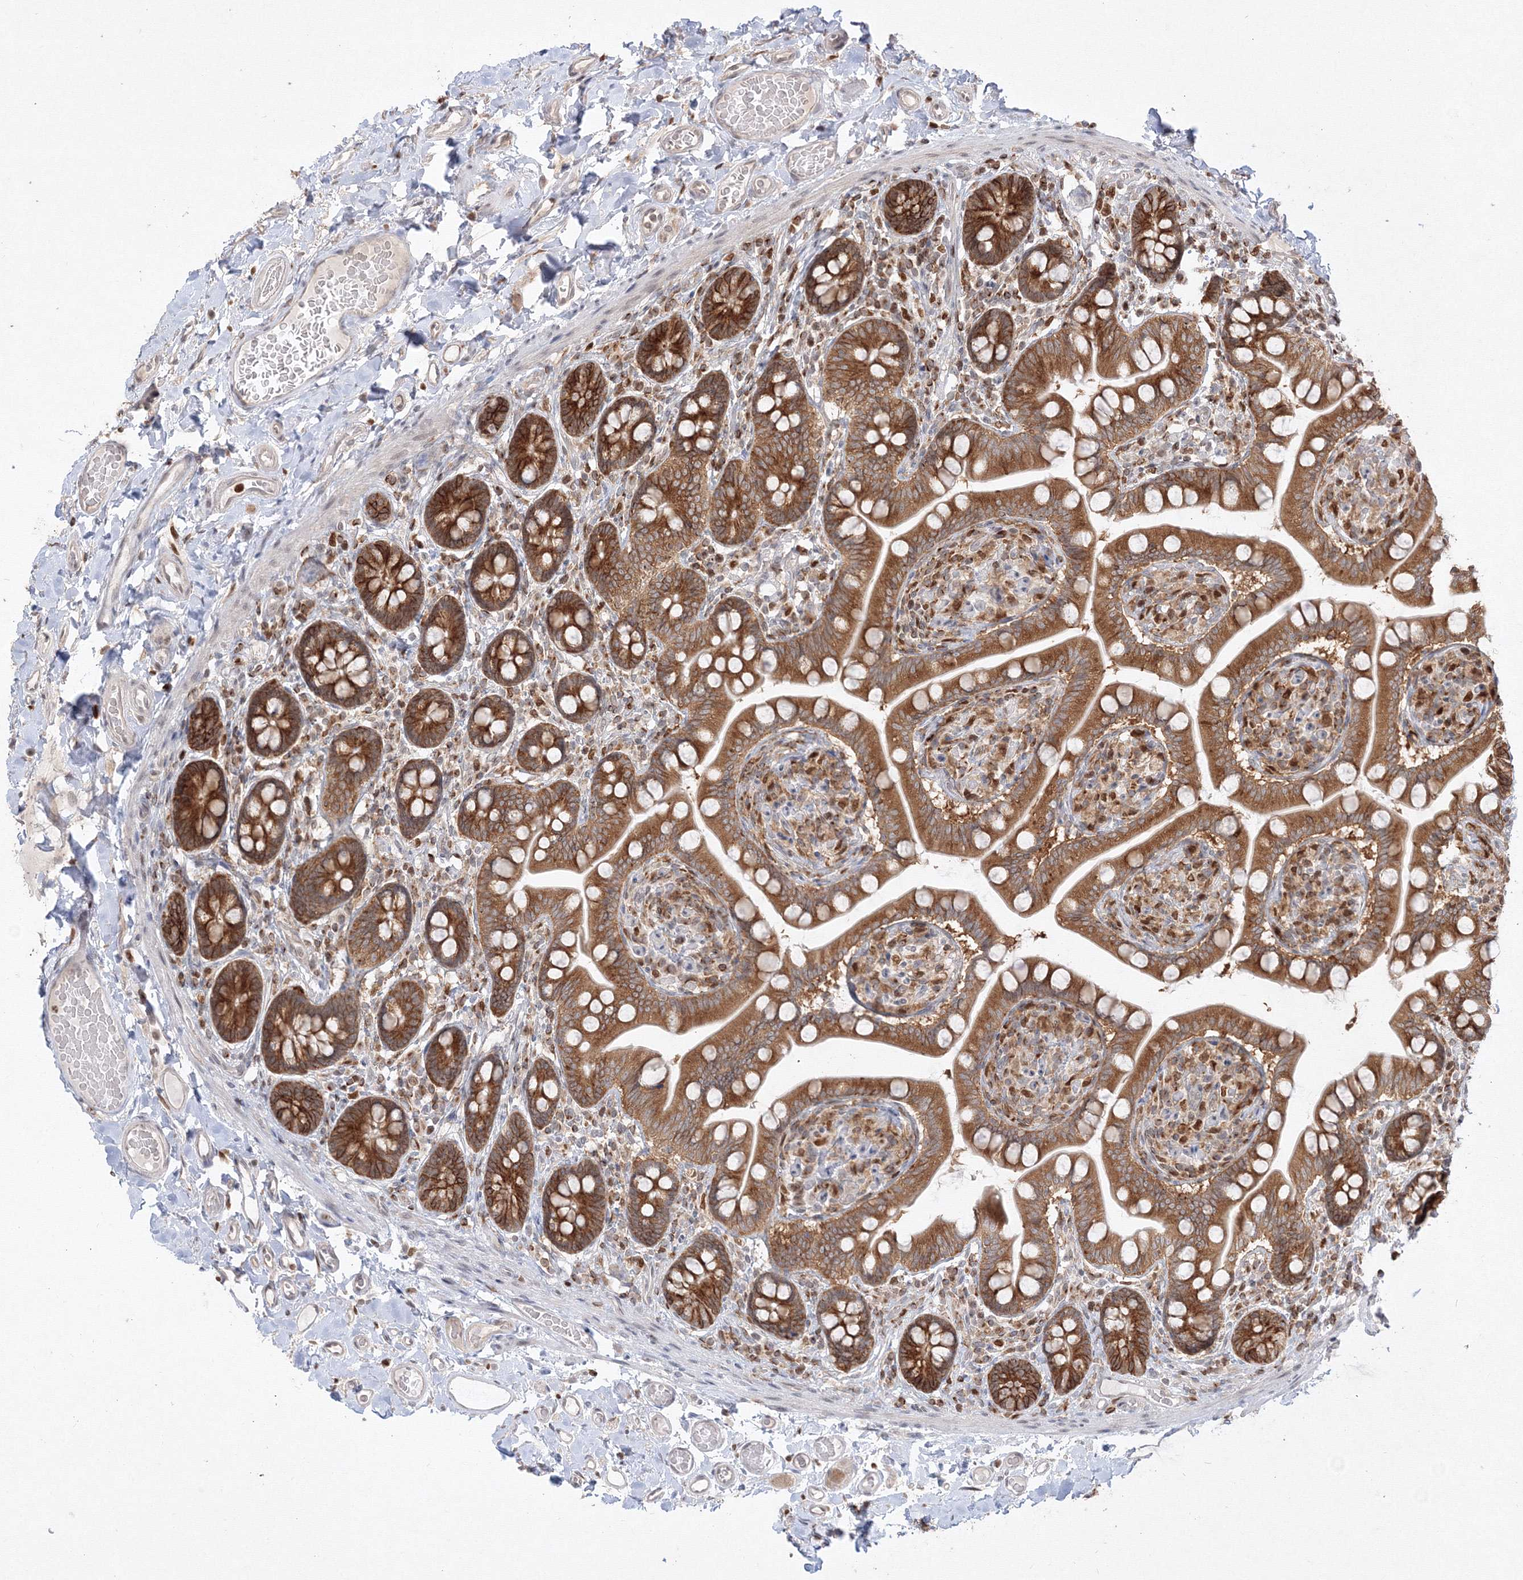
{"staining": {"intensity": "moderate", "quantity": ">75%", "location": "cytoplasmic/membranous"}, "tissue": "small intestine", "cell_type": "Glandular cells", "image_type": "normal", "snomed": [{"axis": "morphology", "description": "Normal tissue, NOS"}, {"axis": "topography", "description": "Small intestine"}], "caption": "Small intestine stained for a protein (brown) exhibits moderate cytoplasmic/membranous positive expression in approximately >75% of glandular cells.", "gene": "TMEM50B", "patient": {"sex": "female", "age": 64}}